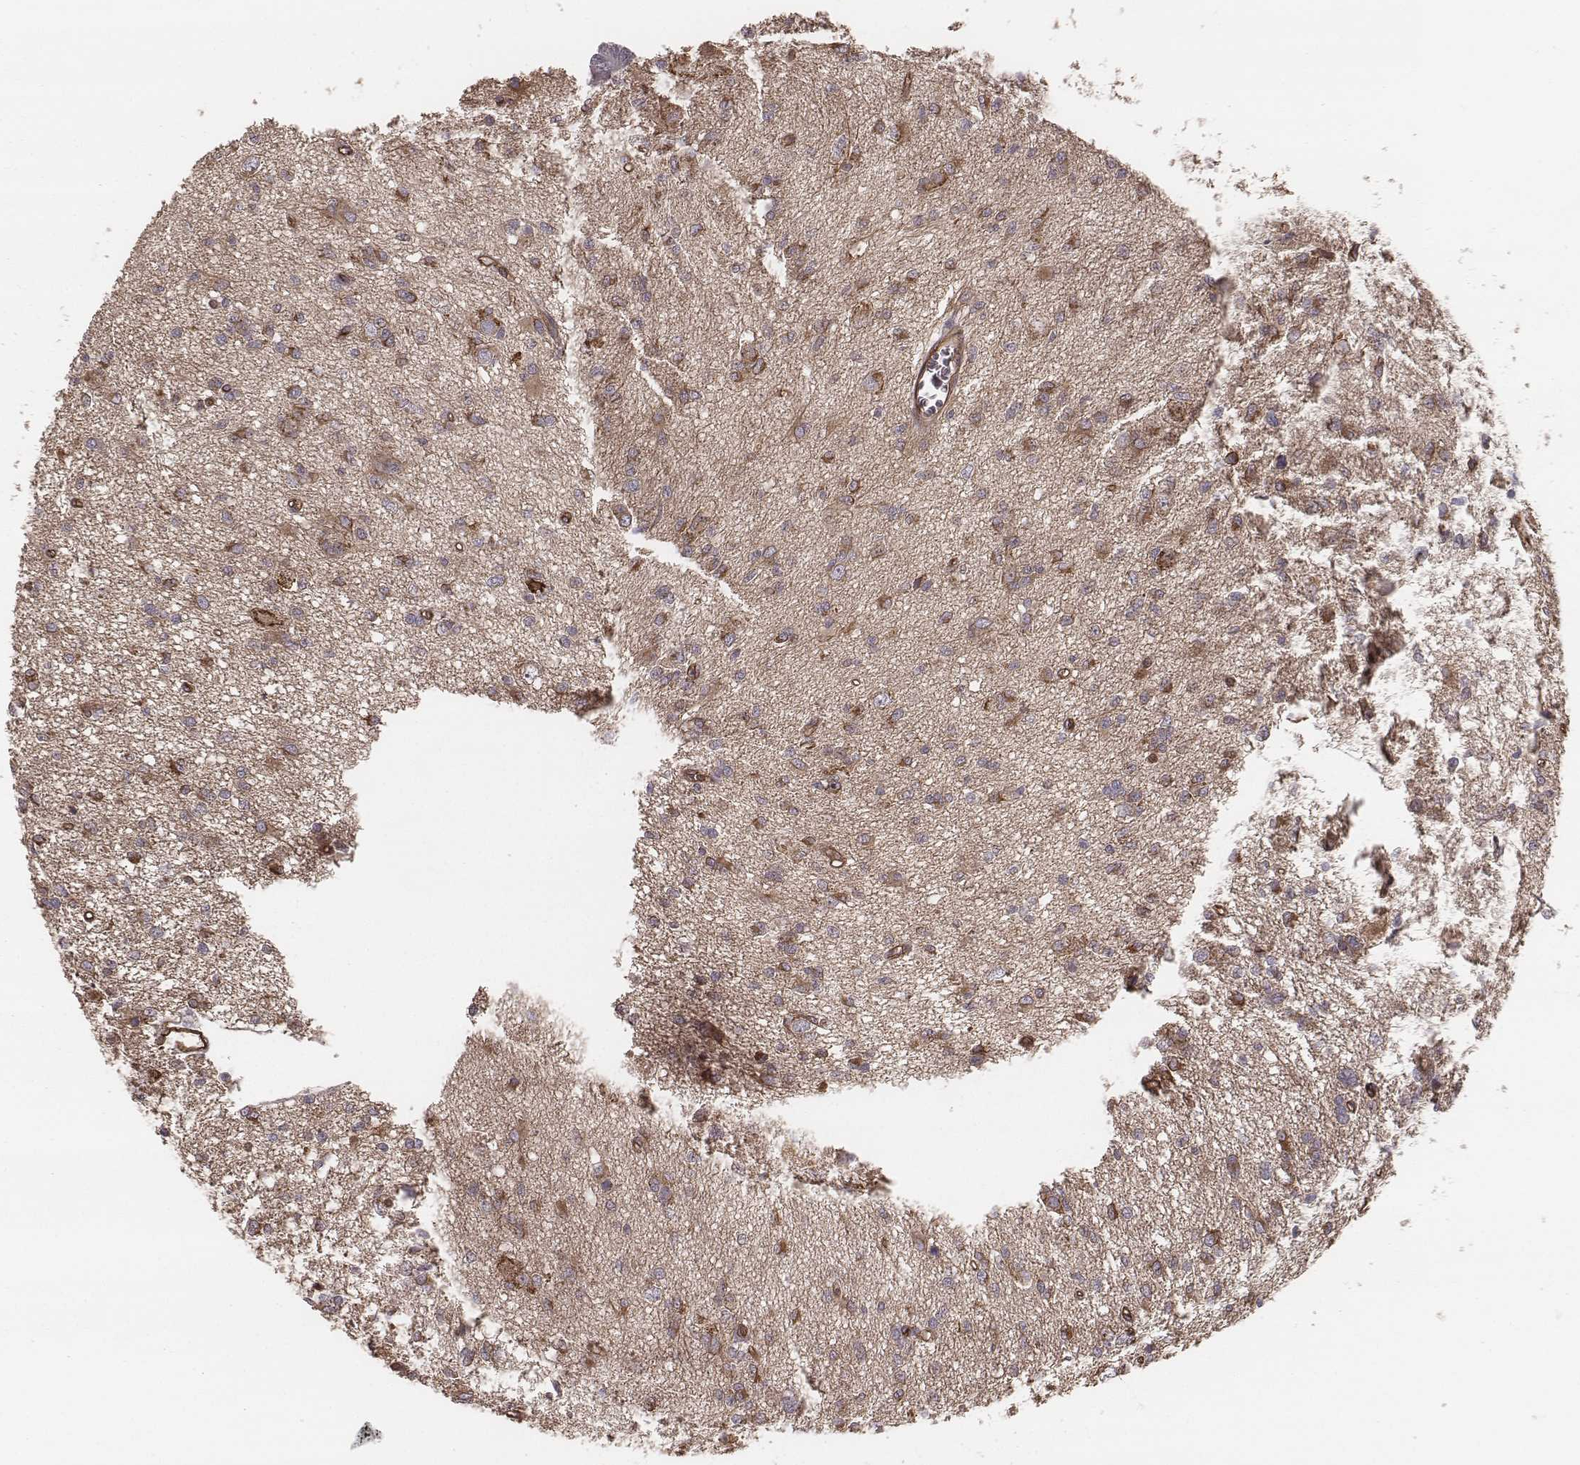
{"staining": {"intensity": "moderate", "quantity": "25%-75%", "location": "cytoplasmic/membranous"}, "tissue": "glioma", "cell_type": "Tumor cells", "image_type": "cancer", "snomed": [{"axis": "morphology", "description": "Glioma, malignant, Low grade"}, {"axis": "topography", "description": "Brain"}], "caption": "Protein analysis of malignant glioma (low-grade) tissue reveals moderate cytoplasmic/membranous expression in approximately 25%-75% of tumor cells.", "gene": "PALMD", "patient": {"sex": "male", "age": 64}}